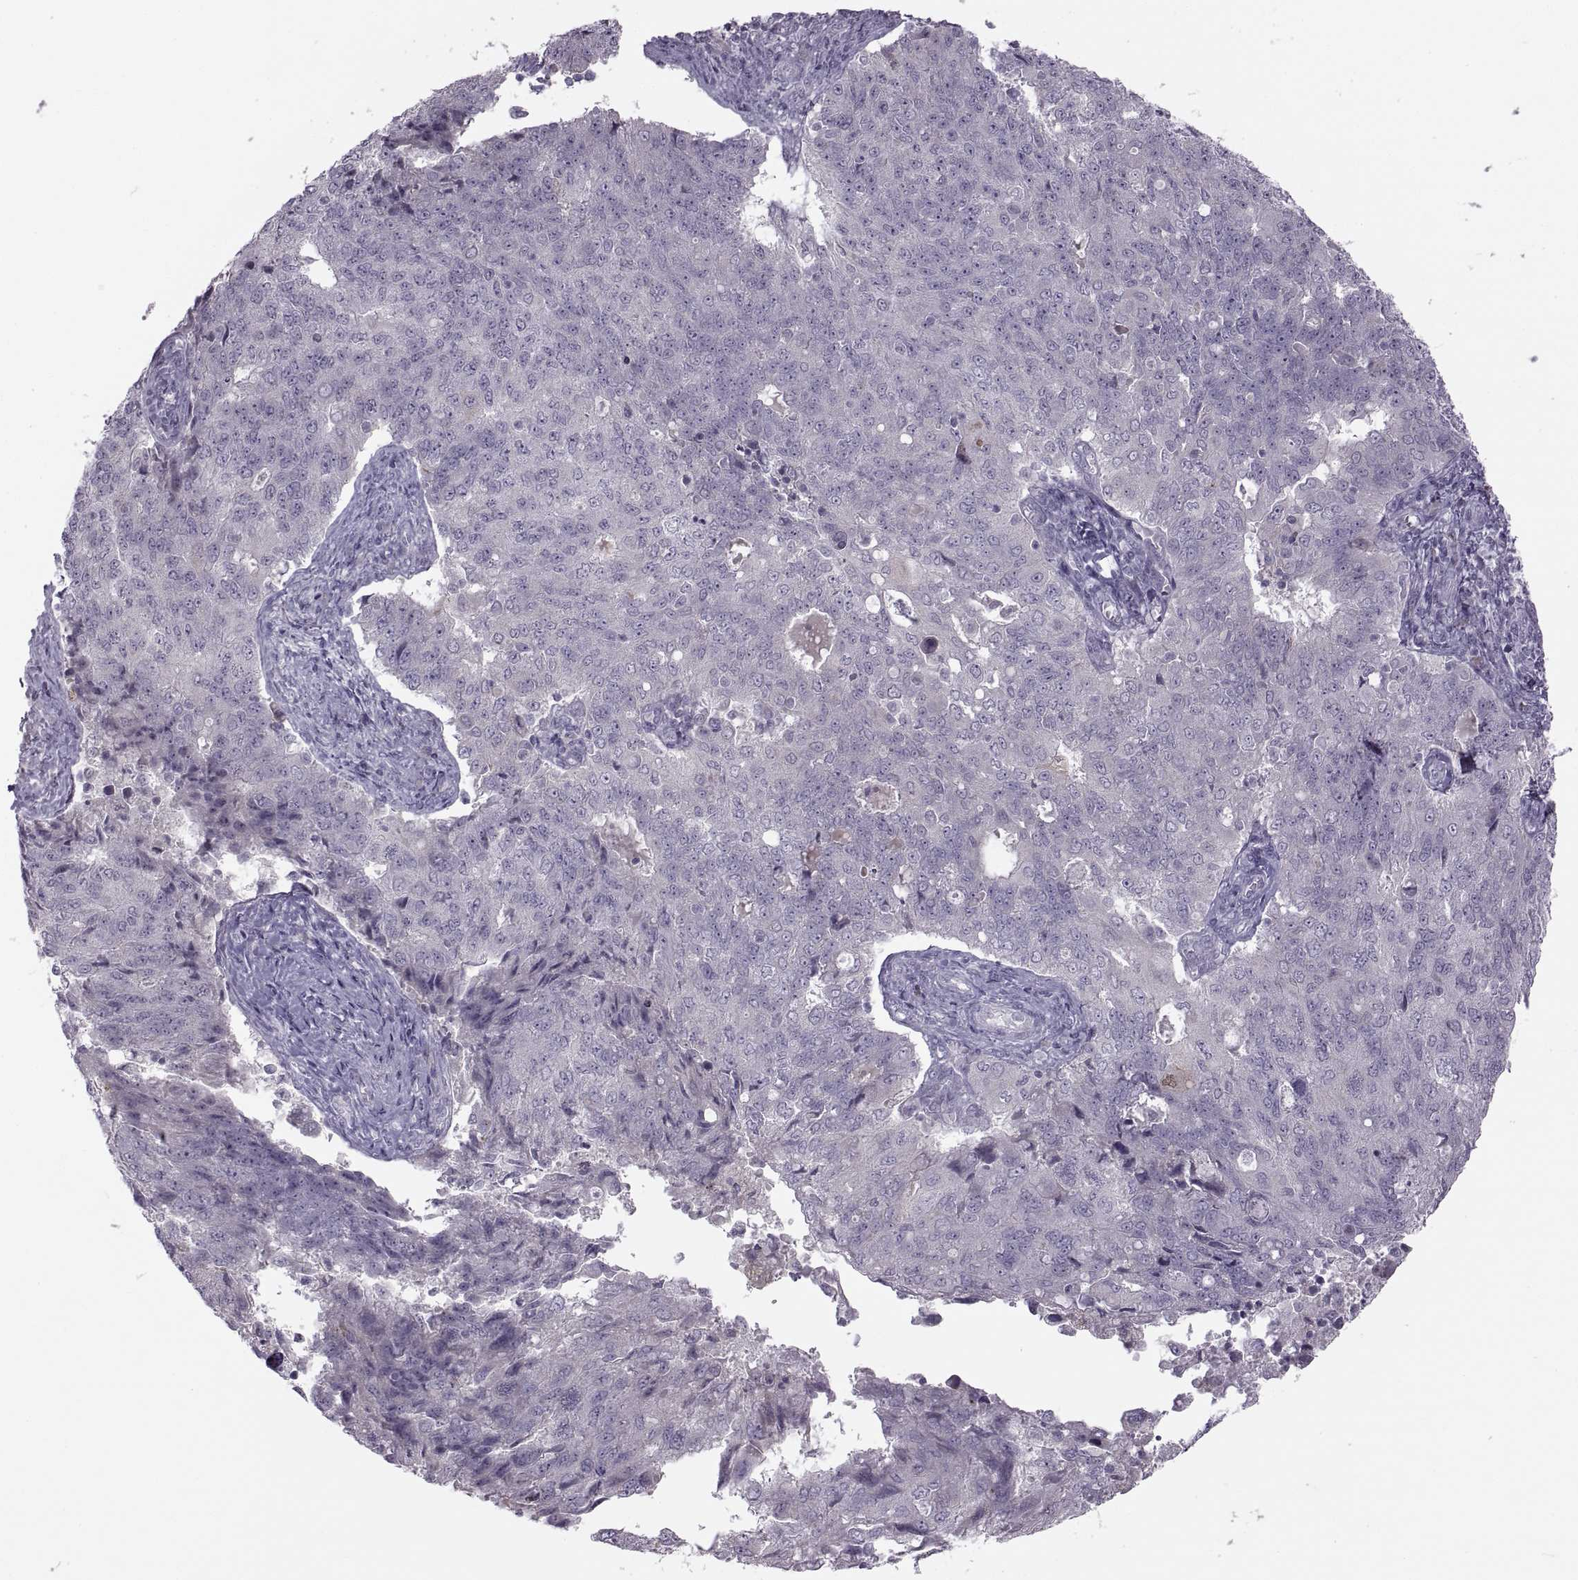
{"staining": {"intensity": "negative", "quantity": "none", "location": "none"}, "tissue": "endometrial cancer", "cell_type": "Tumor cells", "image_type": "cancer", "snomed": [{"axis": "morphology", "description": "Adenocarcinoma, NOS"}, {"axis": "topography", "description": "Endometrium"}], "caption": "Tumor cells are negative for brown protein staining in endometrial cancer. (DAB (3,3'-diaminobenzidine) IHC with hematoxylin counter stain).", "gene": "H2AP", "patient": {"sex": "female", "age": 43}}